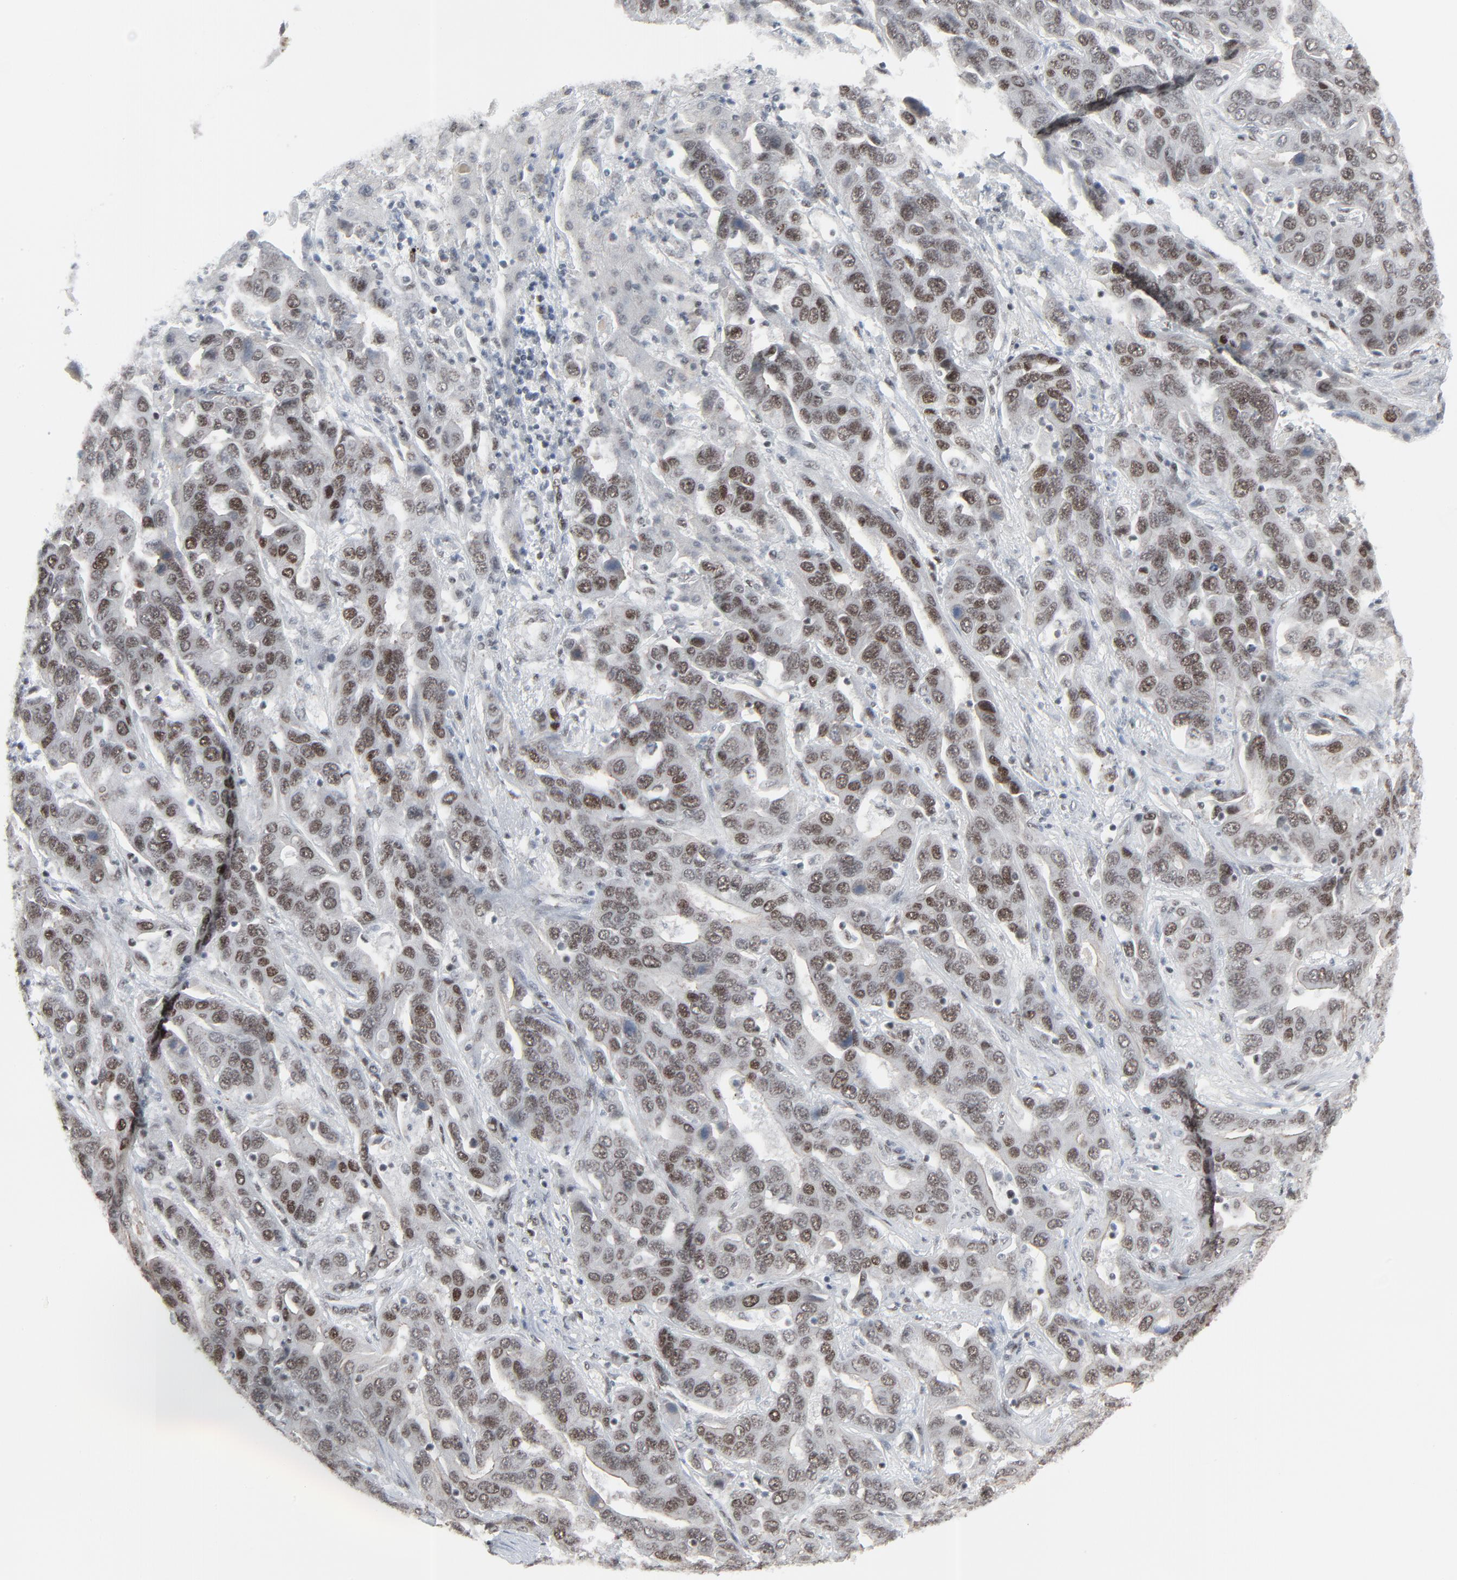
{"staining": {"intensity": "moderate", "quantity": ">75%", "location": "nuclear"}, "tissue": "liver cancer", "cell_type": "Tumor cells", "image_type": "cancer", "snomed": [{"axis": "morphology", "description": "Cholangiocarcinoma"}, {"axis": "topography", "description": "Liver"}], "caption": "This is an image of immunohistochemistry staining of liver cancer, which shows moderate expression in the nuclear of tumor cells.", "gene": "FBXO28", "patient": {"sex": "female", "age": 52}}